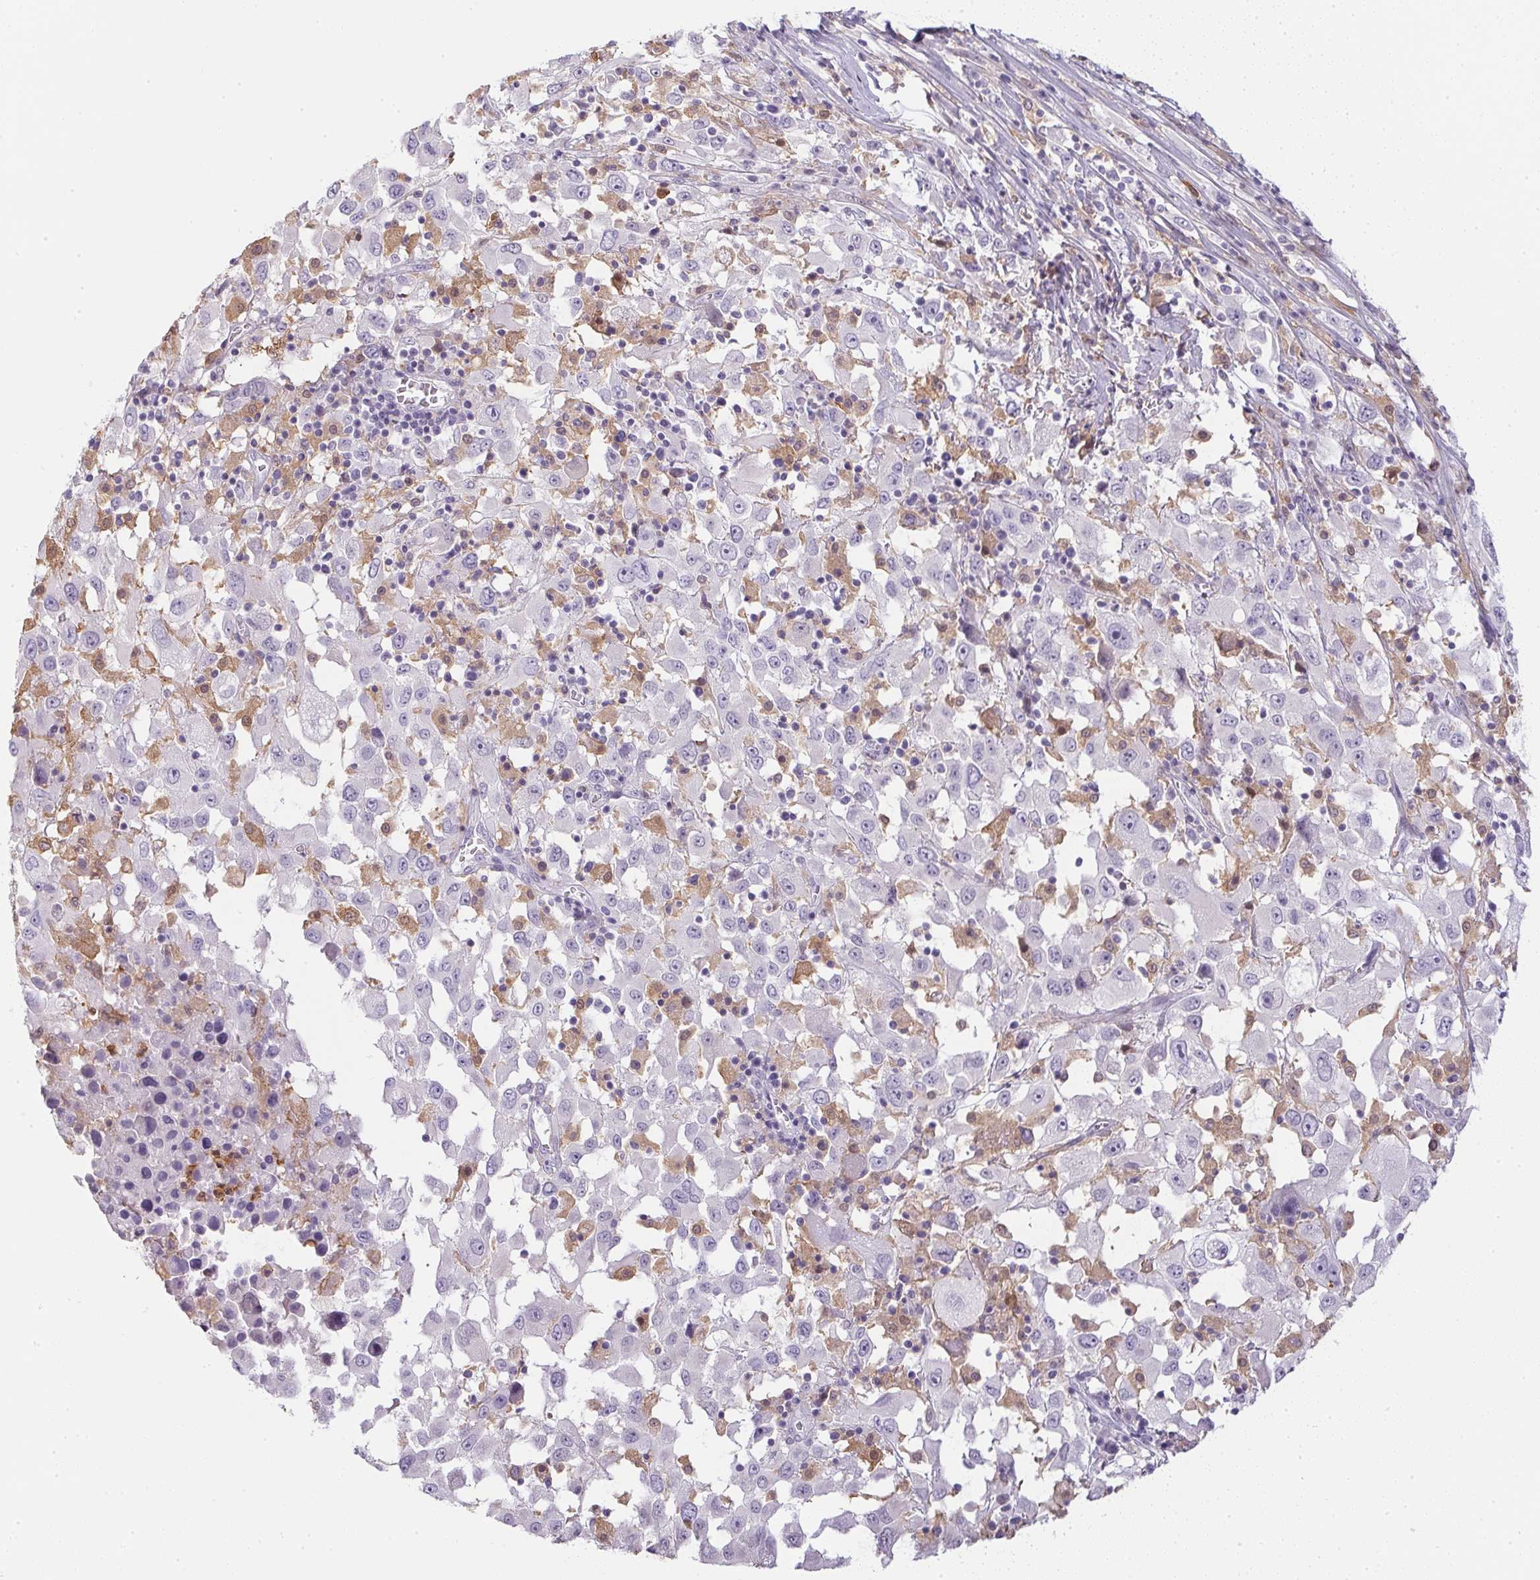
{"staining": {"intensity": "negative", "quantity": "none", "location": "none"}, "tissue": "melanoma", "cell_type": "Tumor cells", "image_type": "cancer", "snomed": [{"axis": "morphology", "description": "Malignant melanoma, Metastatic site"}, {"axis": "topography", "description": "Soft tissue"}], "caption": "DAB (3,3'-diaminobenzidine) immunohistochemical staining of melanoma demonstrates no significant expression in tumor cells.", "gene": "DNAJC5G", "patient": {"sex": "male", "age": 50}}